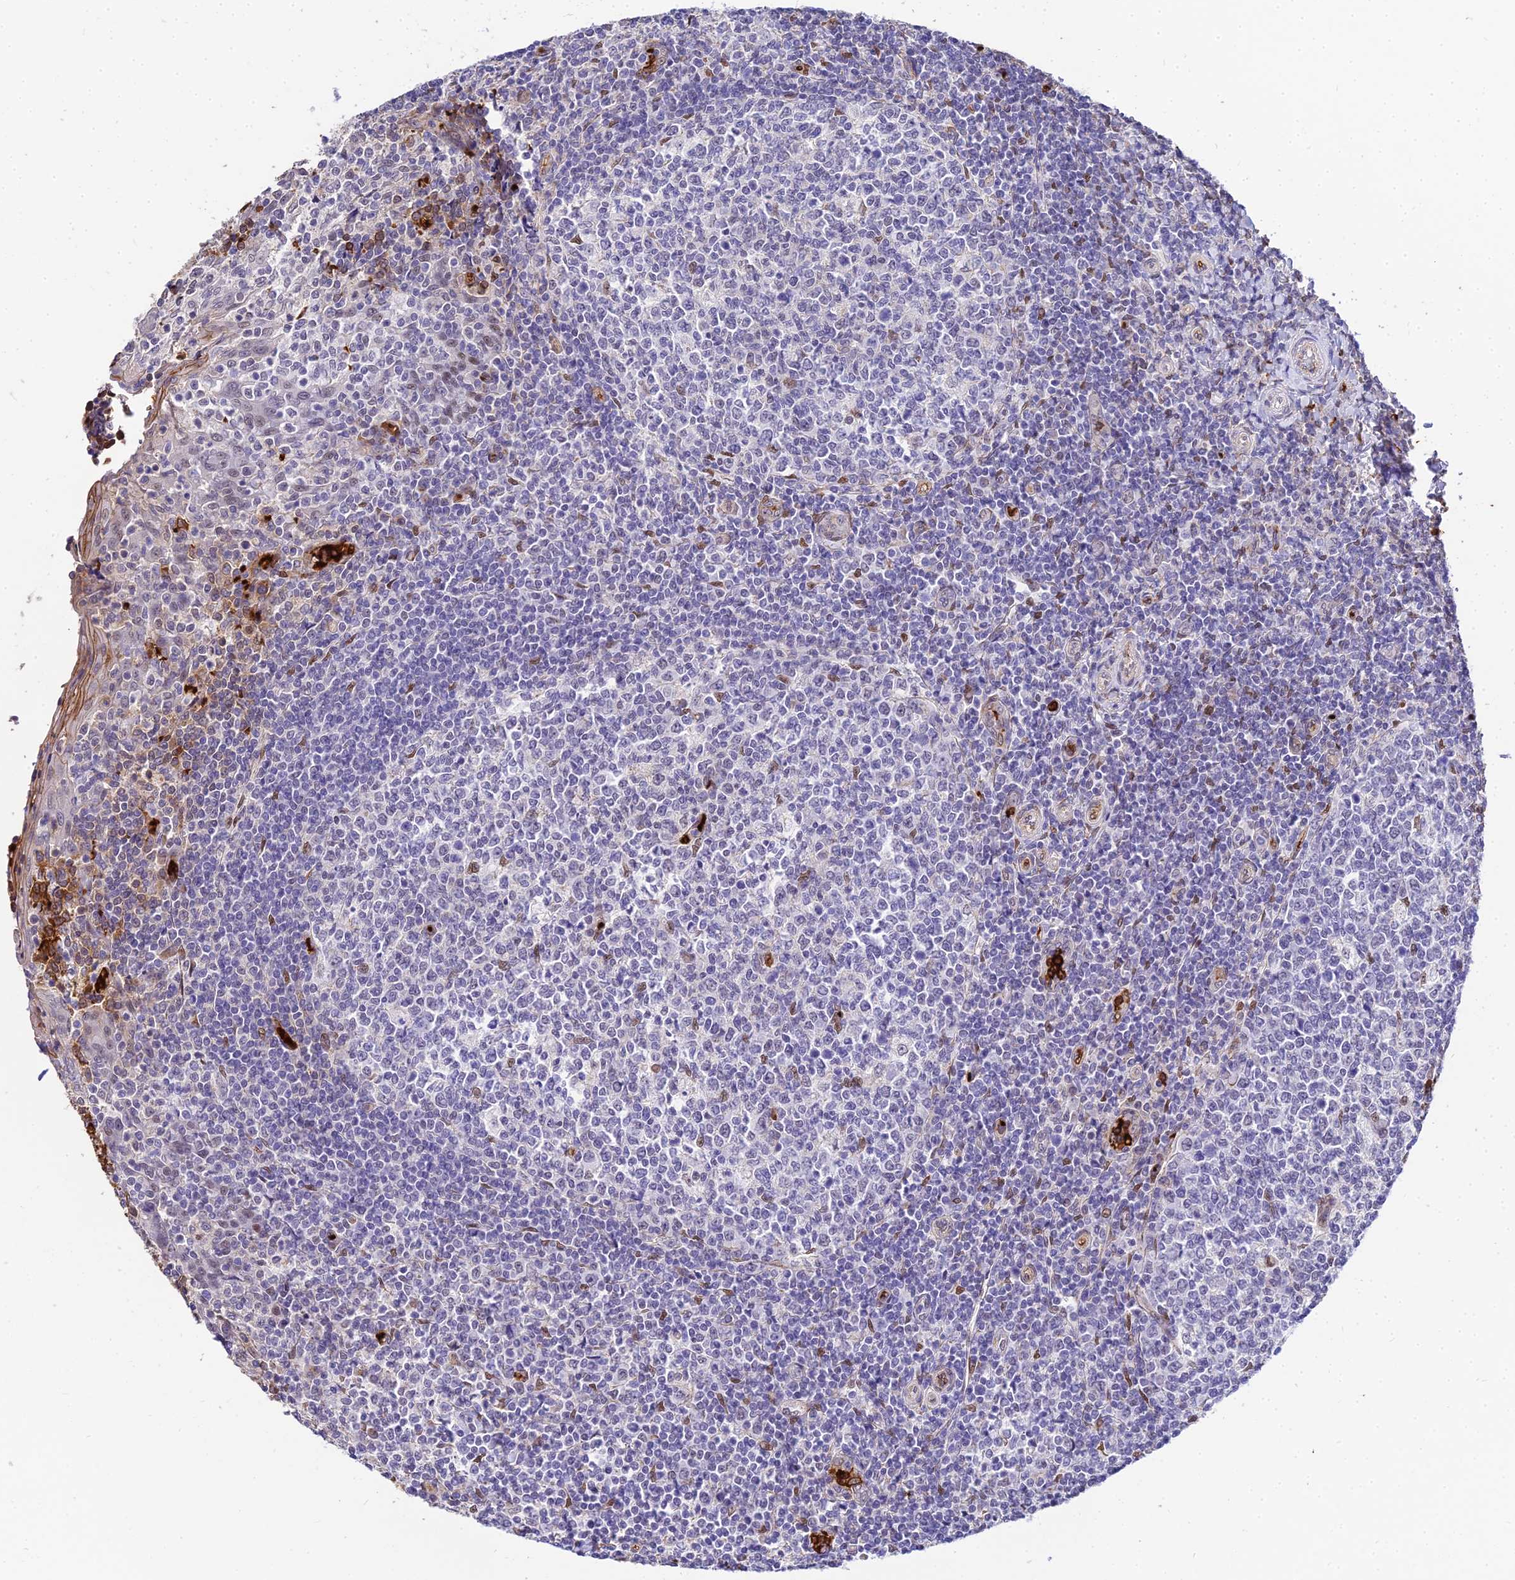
{"staining": {"intensity": "weak", "quantity": "<25%", "location": "nuclear"}, "tissue": "tonsil", "cell_type": "Germinal center cells", "image_type": "normal", "snomed": [{"axis": "morphology", "description": "Normal tissue, NOS"}, {"axis": "topography", "description": "Tonsil"}], "caption": "Immunohistochemistry (IHC) image of normal tonsil stained for a protein (brown), which shows no staining in germinal center cells.", "gene": "BCL9", "patient": {"sex": "female", "age": 19}}